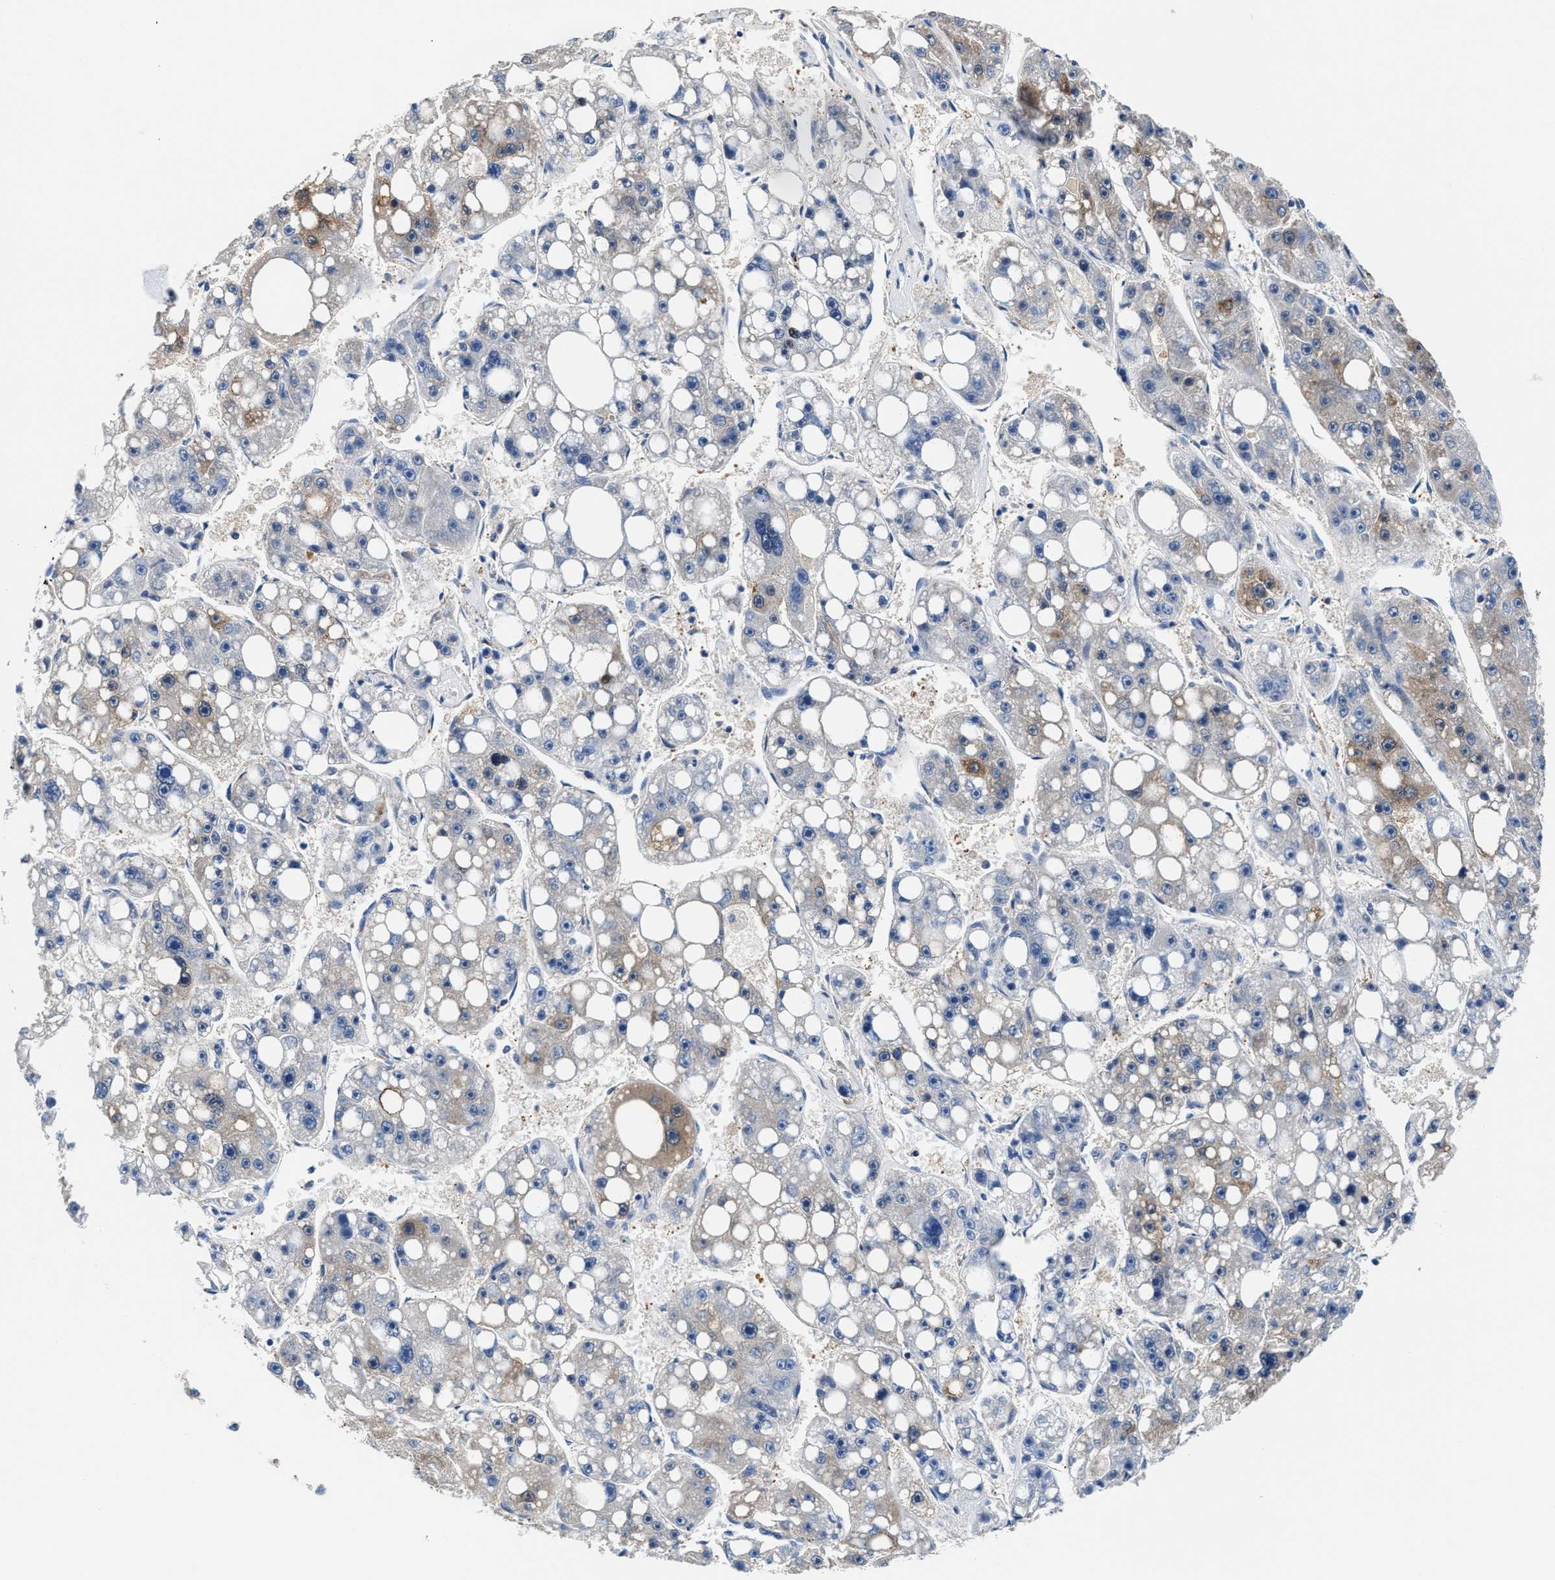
{"staining": {"intensity": "moderate", "quantity": "<25%", "location": "cytoplasmic/membranous,nuclear"}, "tissue": "liver cancer", "cell_type": "Tumor cells", "image_type": "cancer", "snomed": [{"axis": "morphology", "description": "Carcinoma, Hepatocellular, NOS"}, {"axis": "topography", "description": "Liver"}], "caption": "Protein analysis of liver cancer tissue reveals moderate cytoplasmic/membranous and nuclear staining in approximately <25% of tumor cells.", "gene": "PARG", "patient": {"sex": "female", "age": 61}}